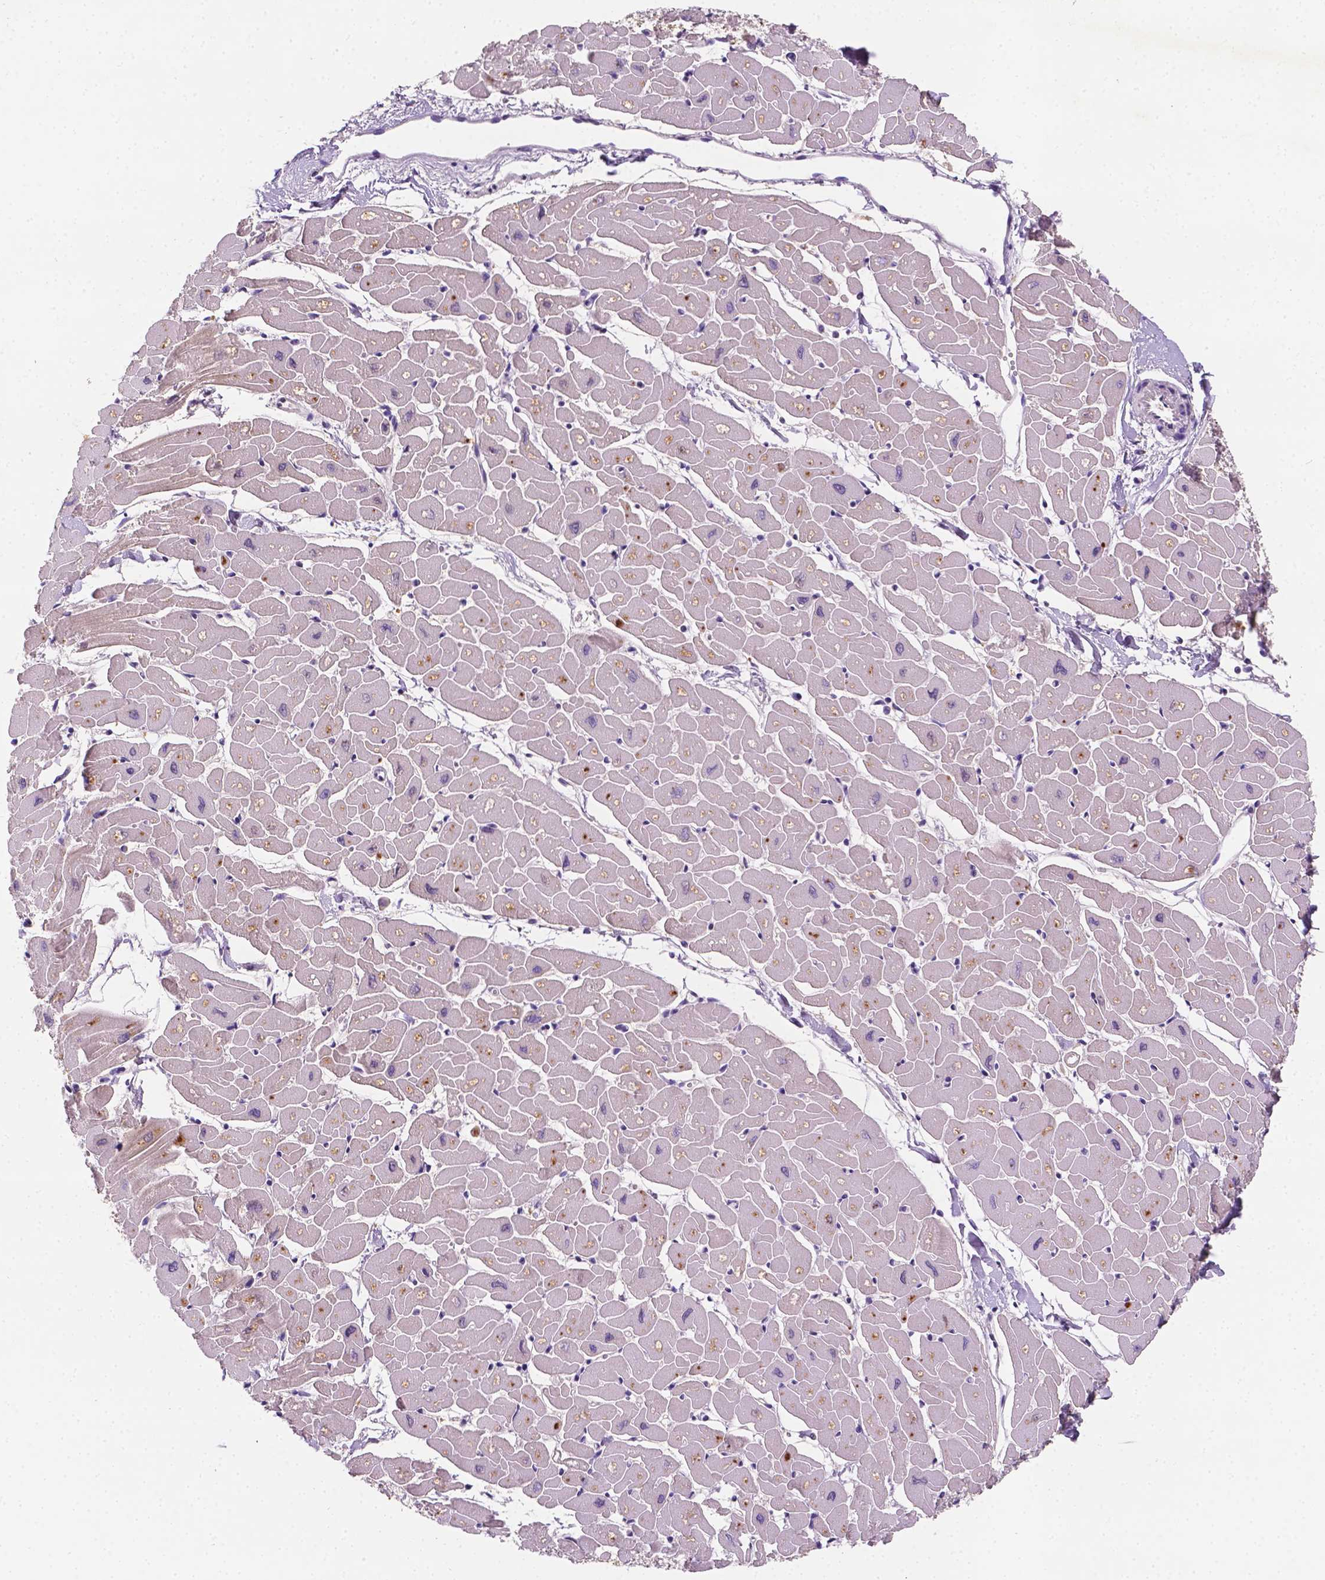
{"staining": {"intensity": "negative", "quantity": "none", "location": "none"}, "tissue": "heart muscle", "cell_type": "Cardiomyocytes", "image_type": "normal", "snomed": [{"axis": "morphology", "description": "Normal tissue, NOS"}, {"axis": "topography", "description": "Heart"}], "caption": "DAB (3,3'-diaminobenzidine) immunohistochemical staining of benign heart muscle shows no significant staining in cardiomyocytes.", "gene": "MROH6", "patient": {"sex": "male", "age": 57}}